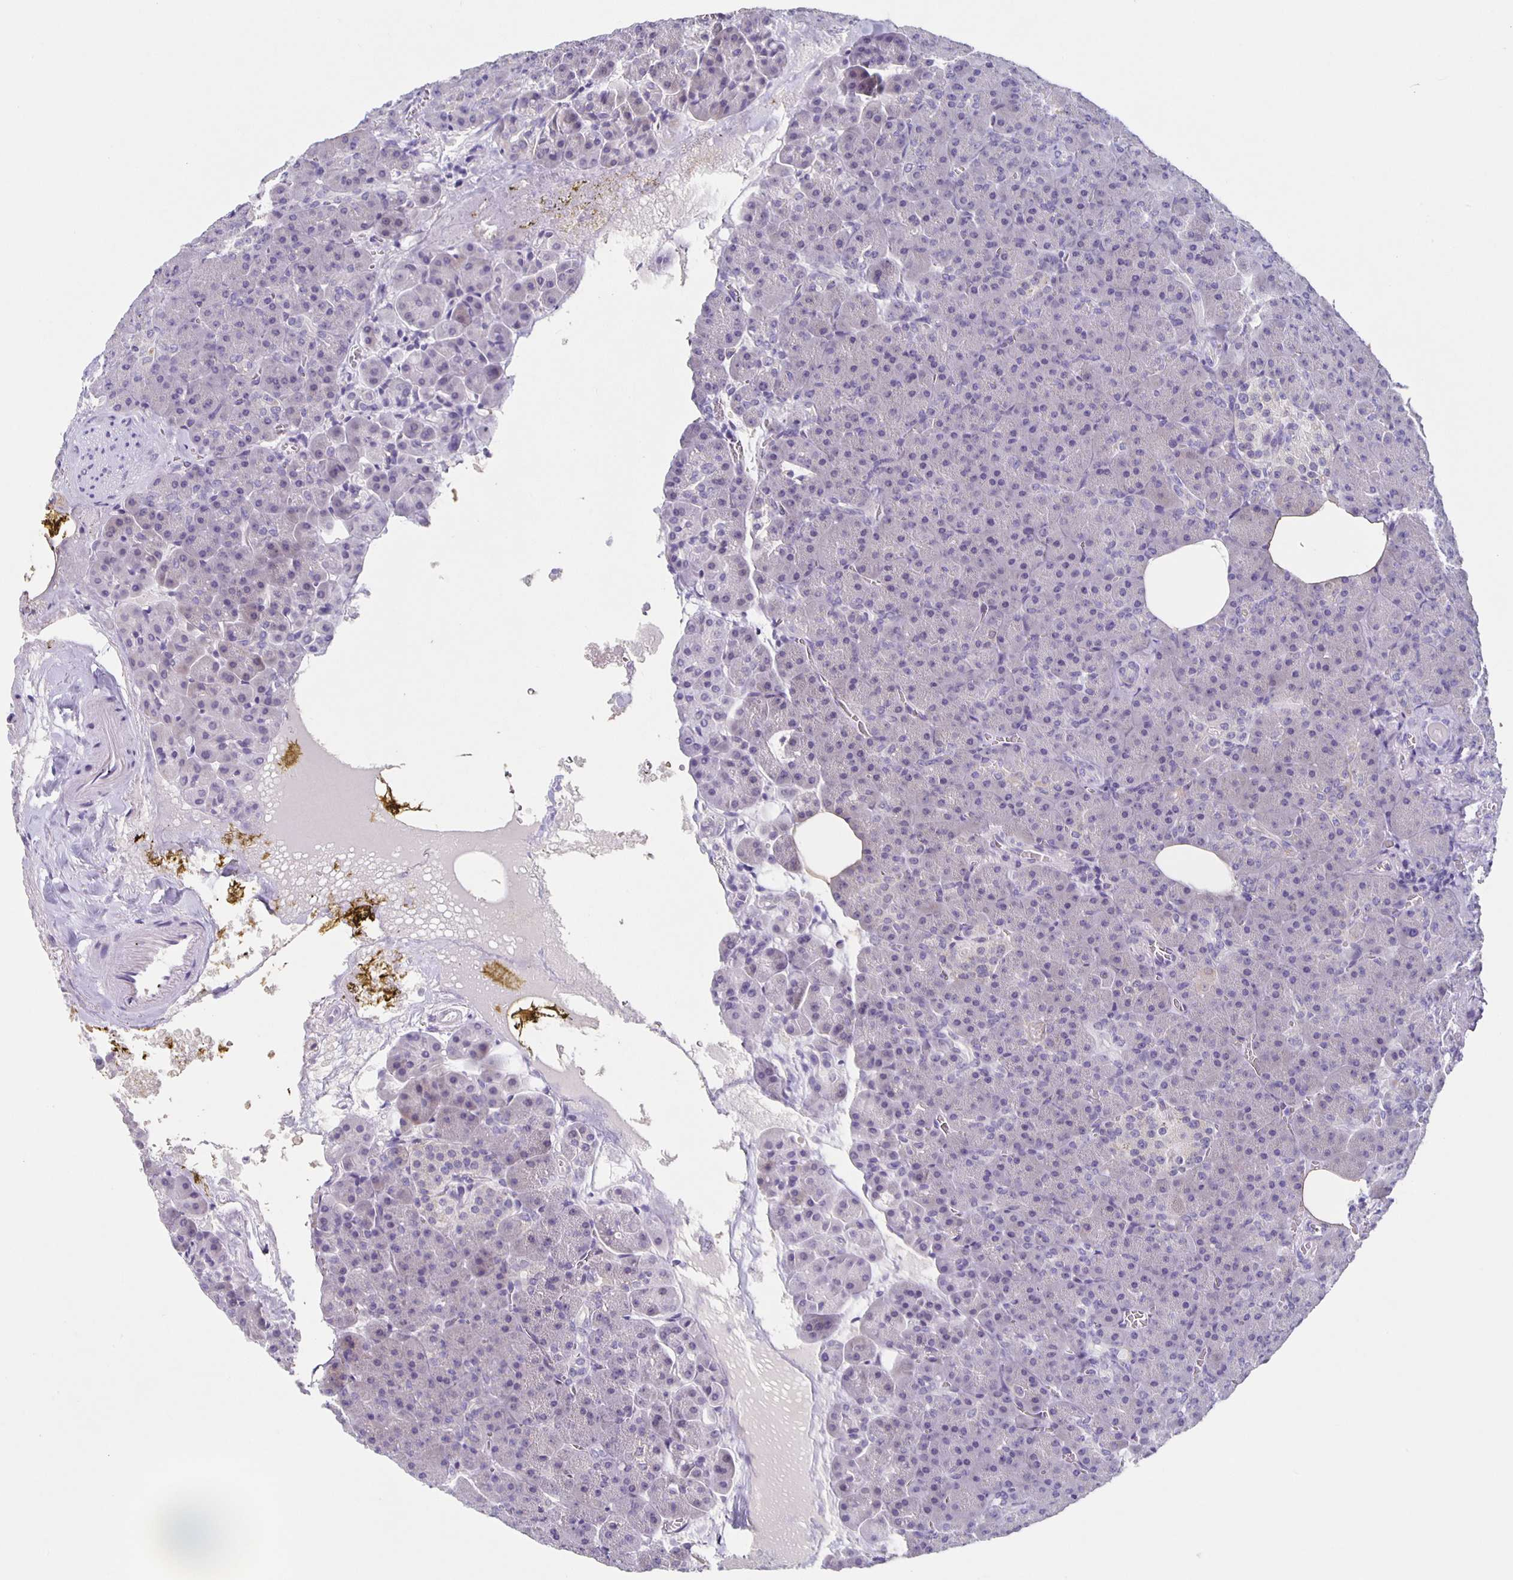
{"staining": {"intensity": "negative", "quantity": "none", "location": "none"}, "tissue": "pancreas", "cell_type": "Exocrine glandular cells", "image_type": "normal", "snomed": [{"axis": "morphology", "description": "Normal tissue, NOS"}, {"axis": "topography", "description": "Pancreas"}], "caption": "The immunohistochemistry (IHC) micrograph has no significant expression in exocrine glandular cells of pancreas. The staining was performed using DAB to visualize the protein expression in brown, while the nuclei were stained in blue with hematoxylin (Magnification: 20x).", "gene": "CARNS1", "patient": {"sex": "female", "age": 74}}